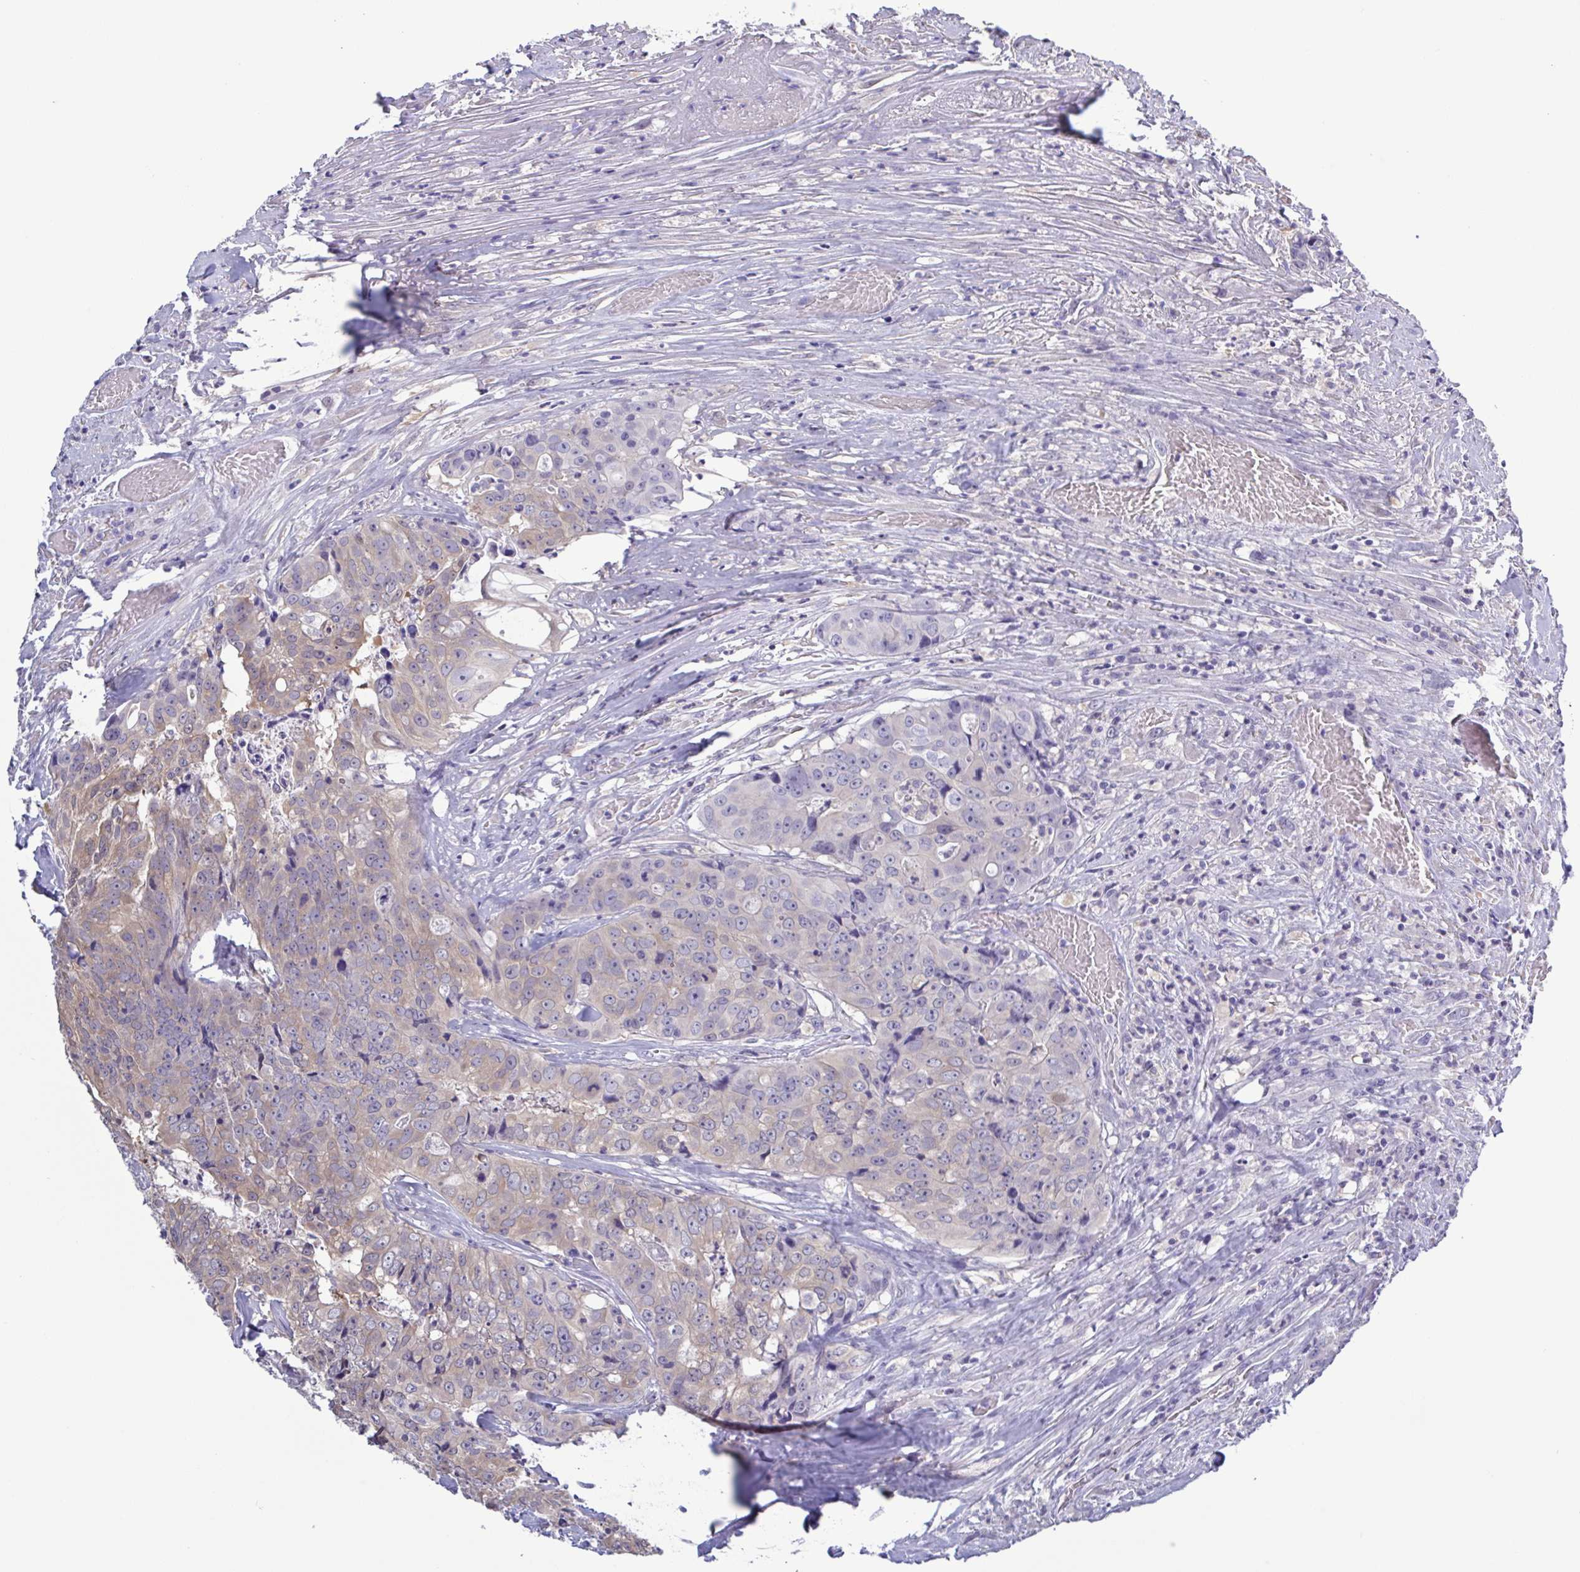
{"staining": {"intensity": "weak", "quantity": "25%-75%", "location": "cytoplasmic/membranous"}, "tissue": "colorectal cancer", "cell_type": "Tumor cells", "image_type": "cancer", "snomed": [{"axis": "morphology", "description": "Adenocarcinoma, NOS"}, {"axis": "topography", "description": "Rectum"}], "caption": "Human colorectal cancer (adenocarcinoma) stained with a brown dye demonstrates weak cytoplasmic/membranous positive expression in about 25%-75% of tumor cells.", "gene": "LDHC", "patient": {"sex": "female", "age": 62}}